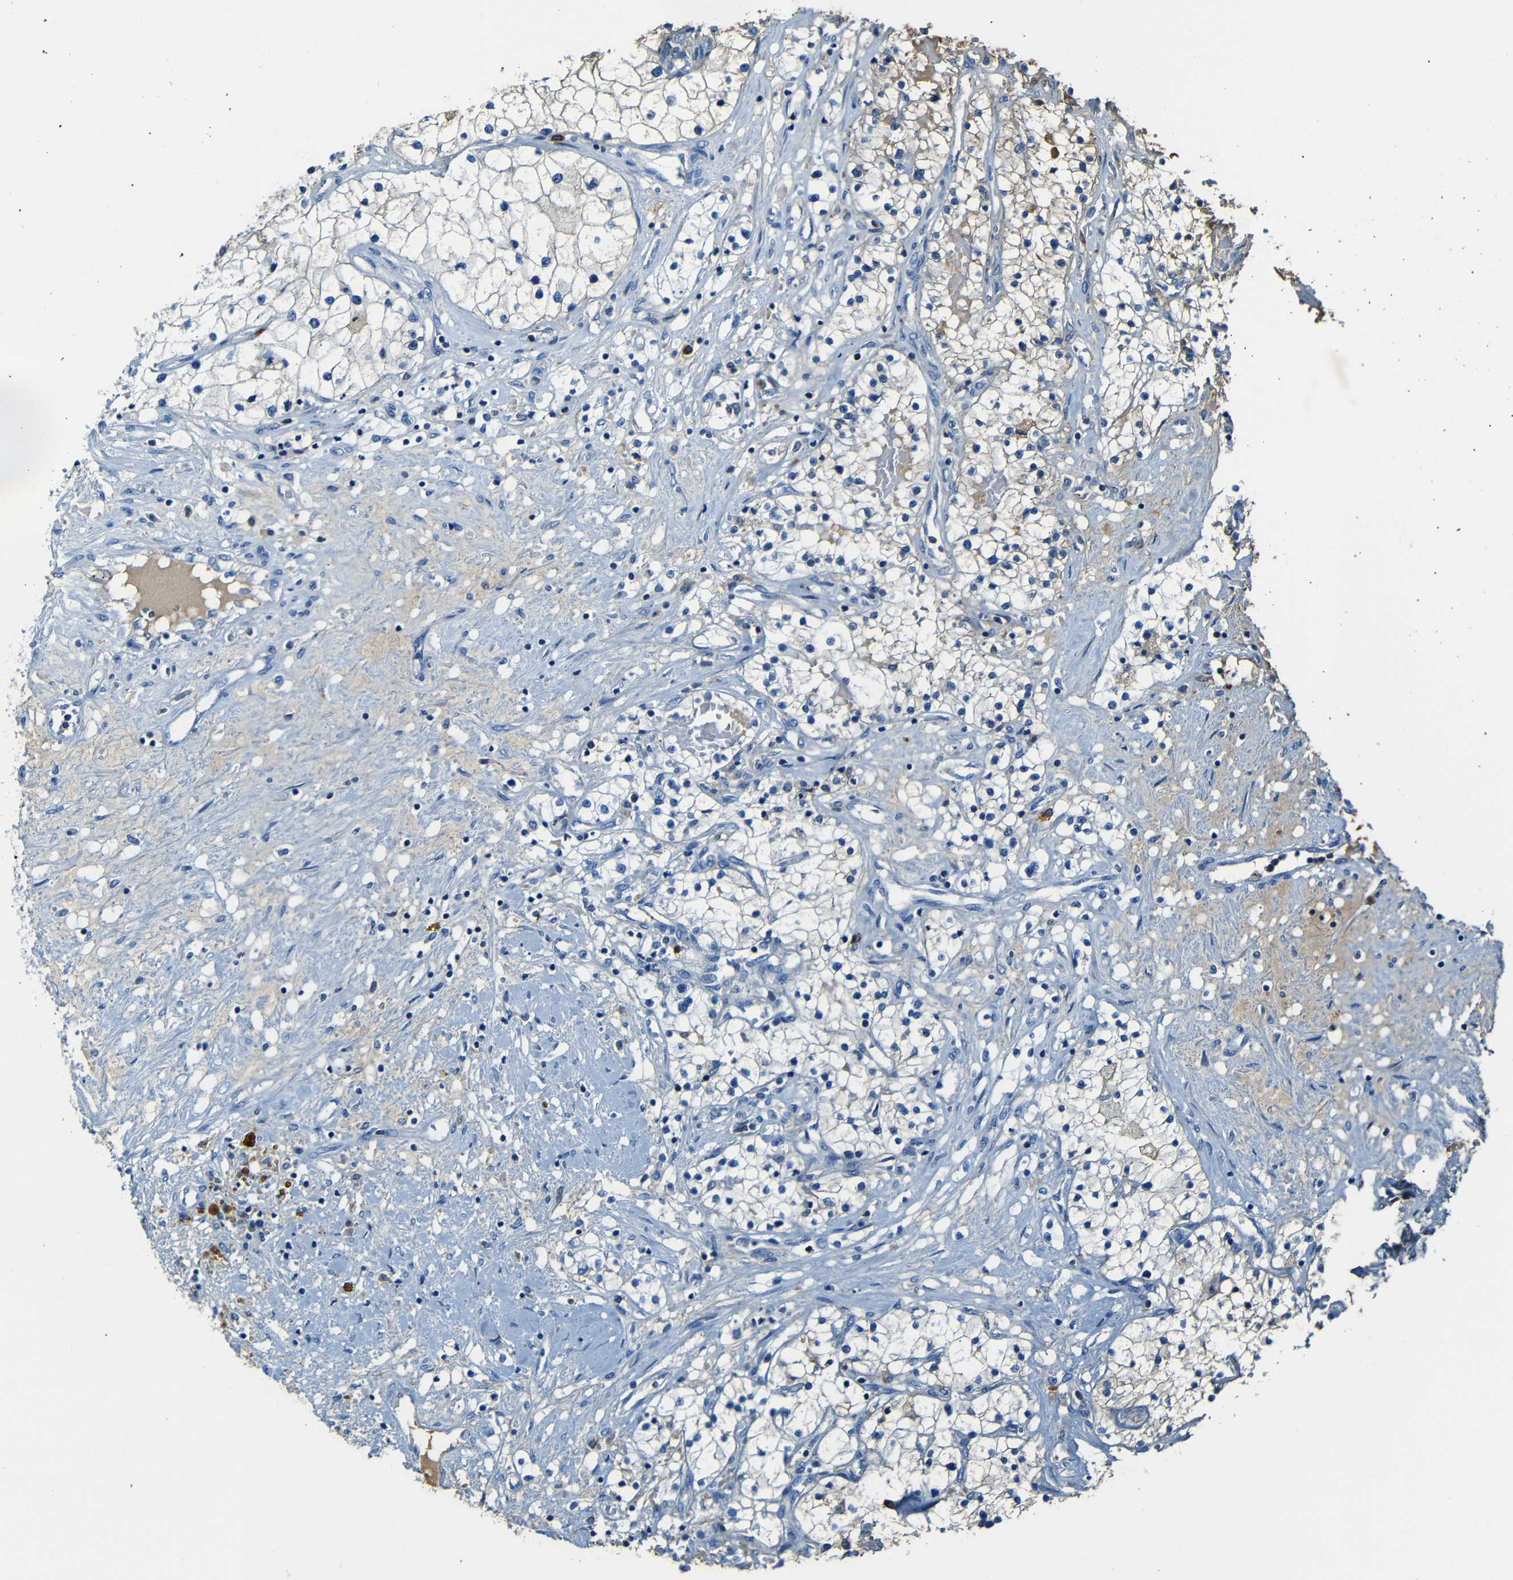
{"staining": {"intensity": "negative", "quantity": "none", "location": "none"}, "tissue": "renal cancer", "cell_type": "Tumor cells", "image_type": "cancer", "snomed": [{"axis": "morphology", "description": "Adenocarcinoma, NOS"}, {"axis": "topography", "description": "Kidney"}], "caption": "DAB (3,3'-diaminobenzidine) immunohistochemical staining of human renal cancer (adenocarcinoma) demonstrates no significant positivity in tumor cells.", "gene": "SERPINA1", "patient": {"sex": "male", "age": 68}}